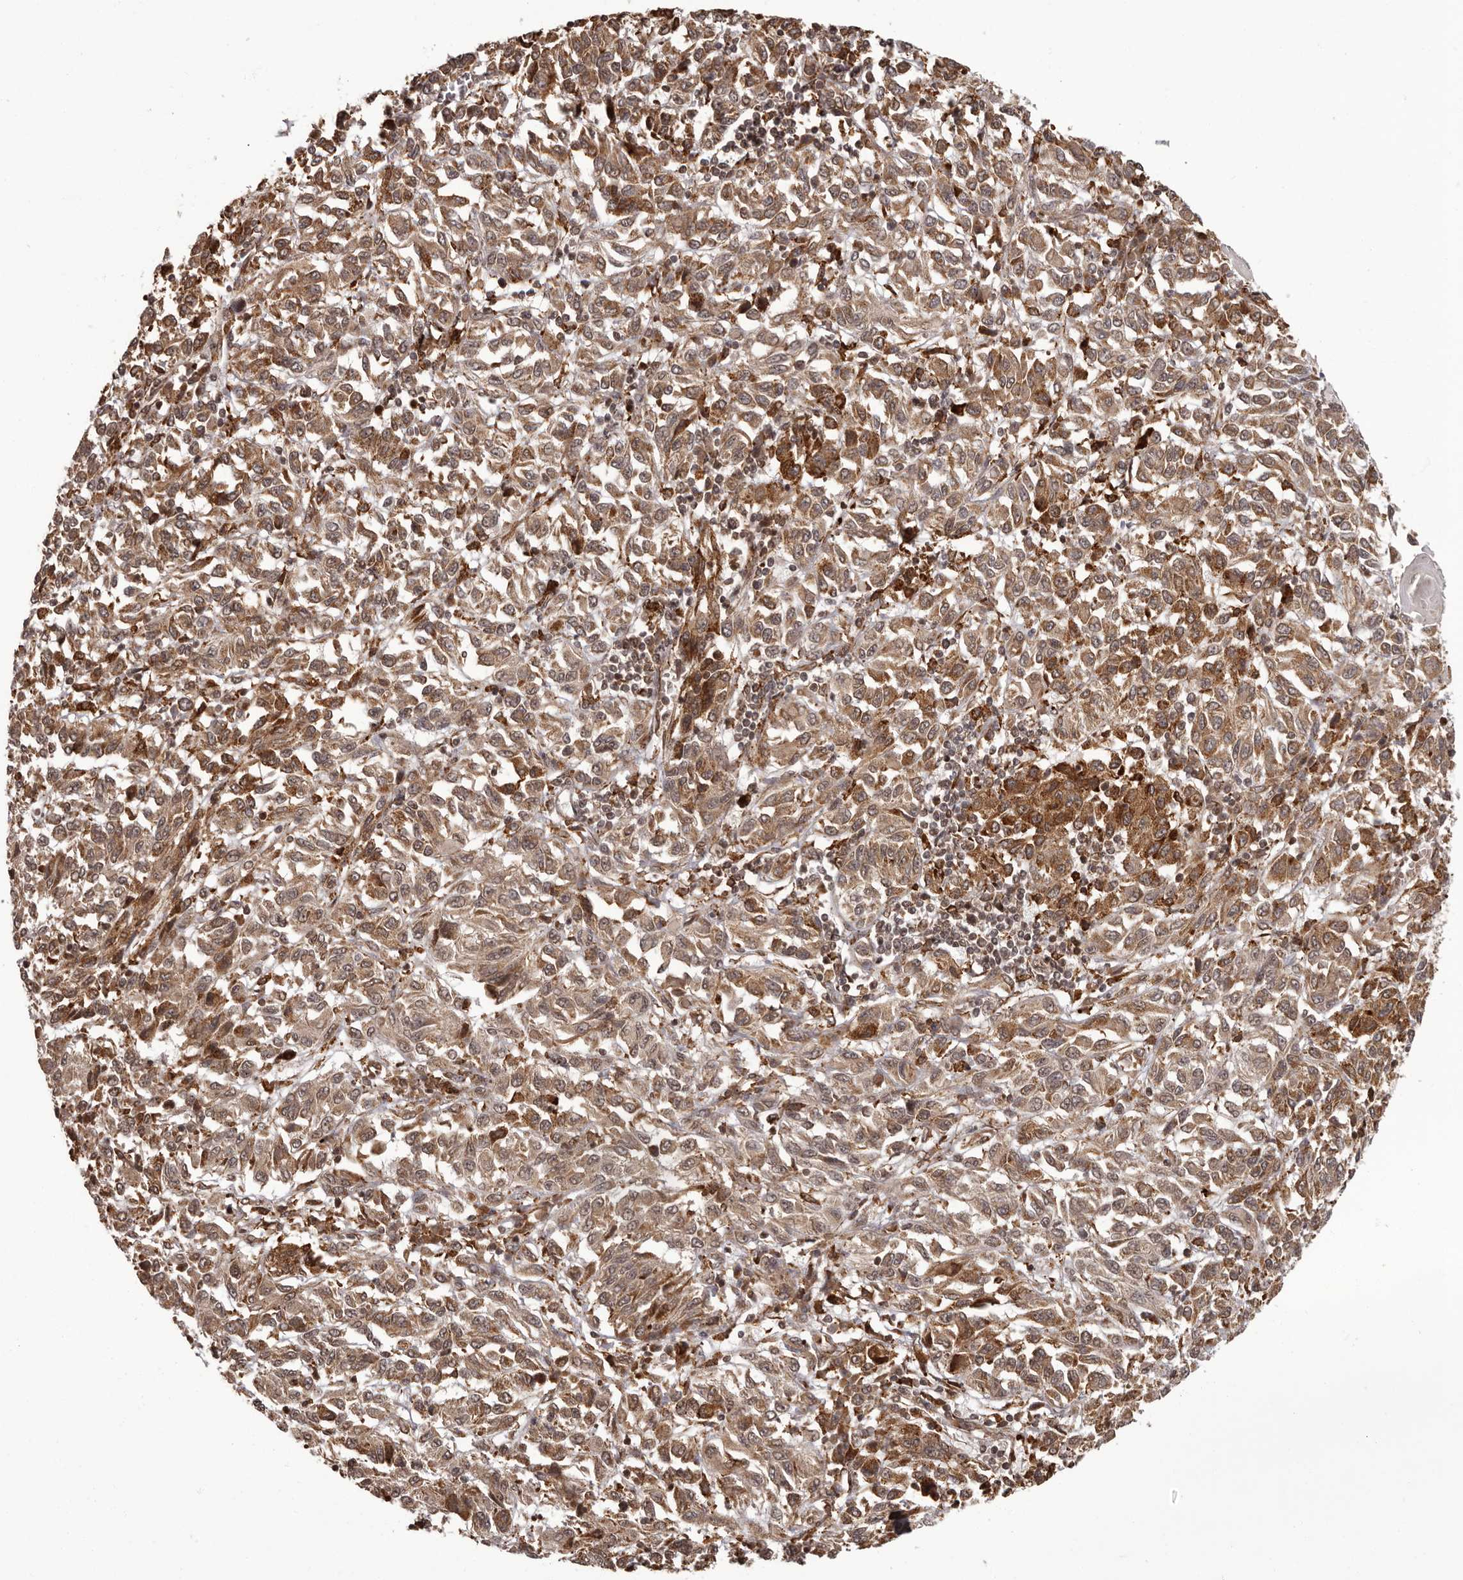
{"staining": {"intensity": "moderate", "quantity": ">75%", "location": "cytoplasmic/membranous"}, "tissue": "melanoma", "cell_type": "Tumor cells", "image_type": "cancer", "snomed": [{"axis": "morphology", "description": "Malignant melanoma, Metastatic site"}, {"axis": "topography", "description": "Lung"}], "caption": "The micrograph reveals immunohistochemical staining of melanoma. There is moderate cytoplasmic/membranous staining is seen in approximately >75% of tumor cells.", "gene": "IL32", "patient": {"sex": "male", "age": 64}}